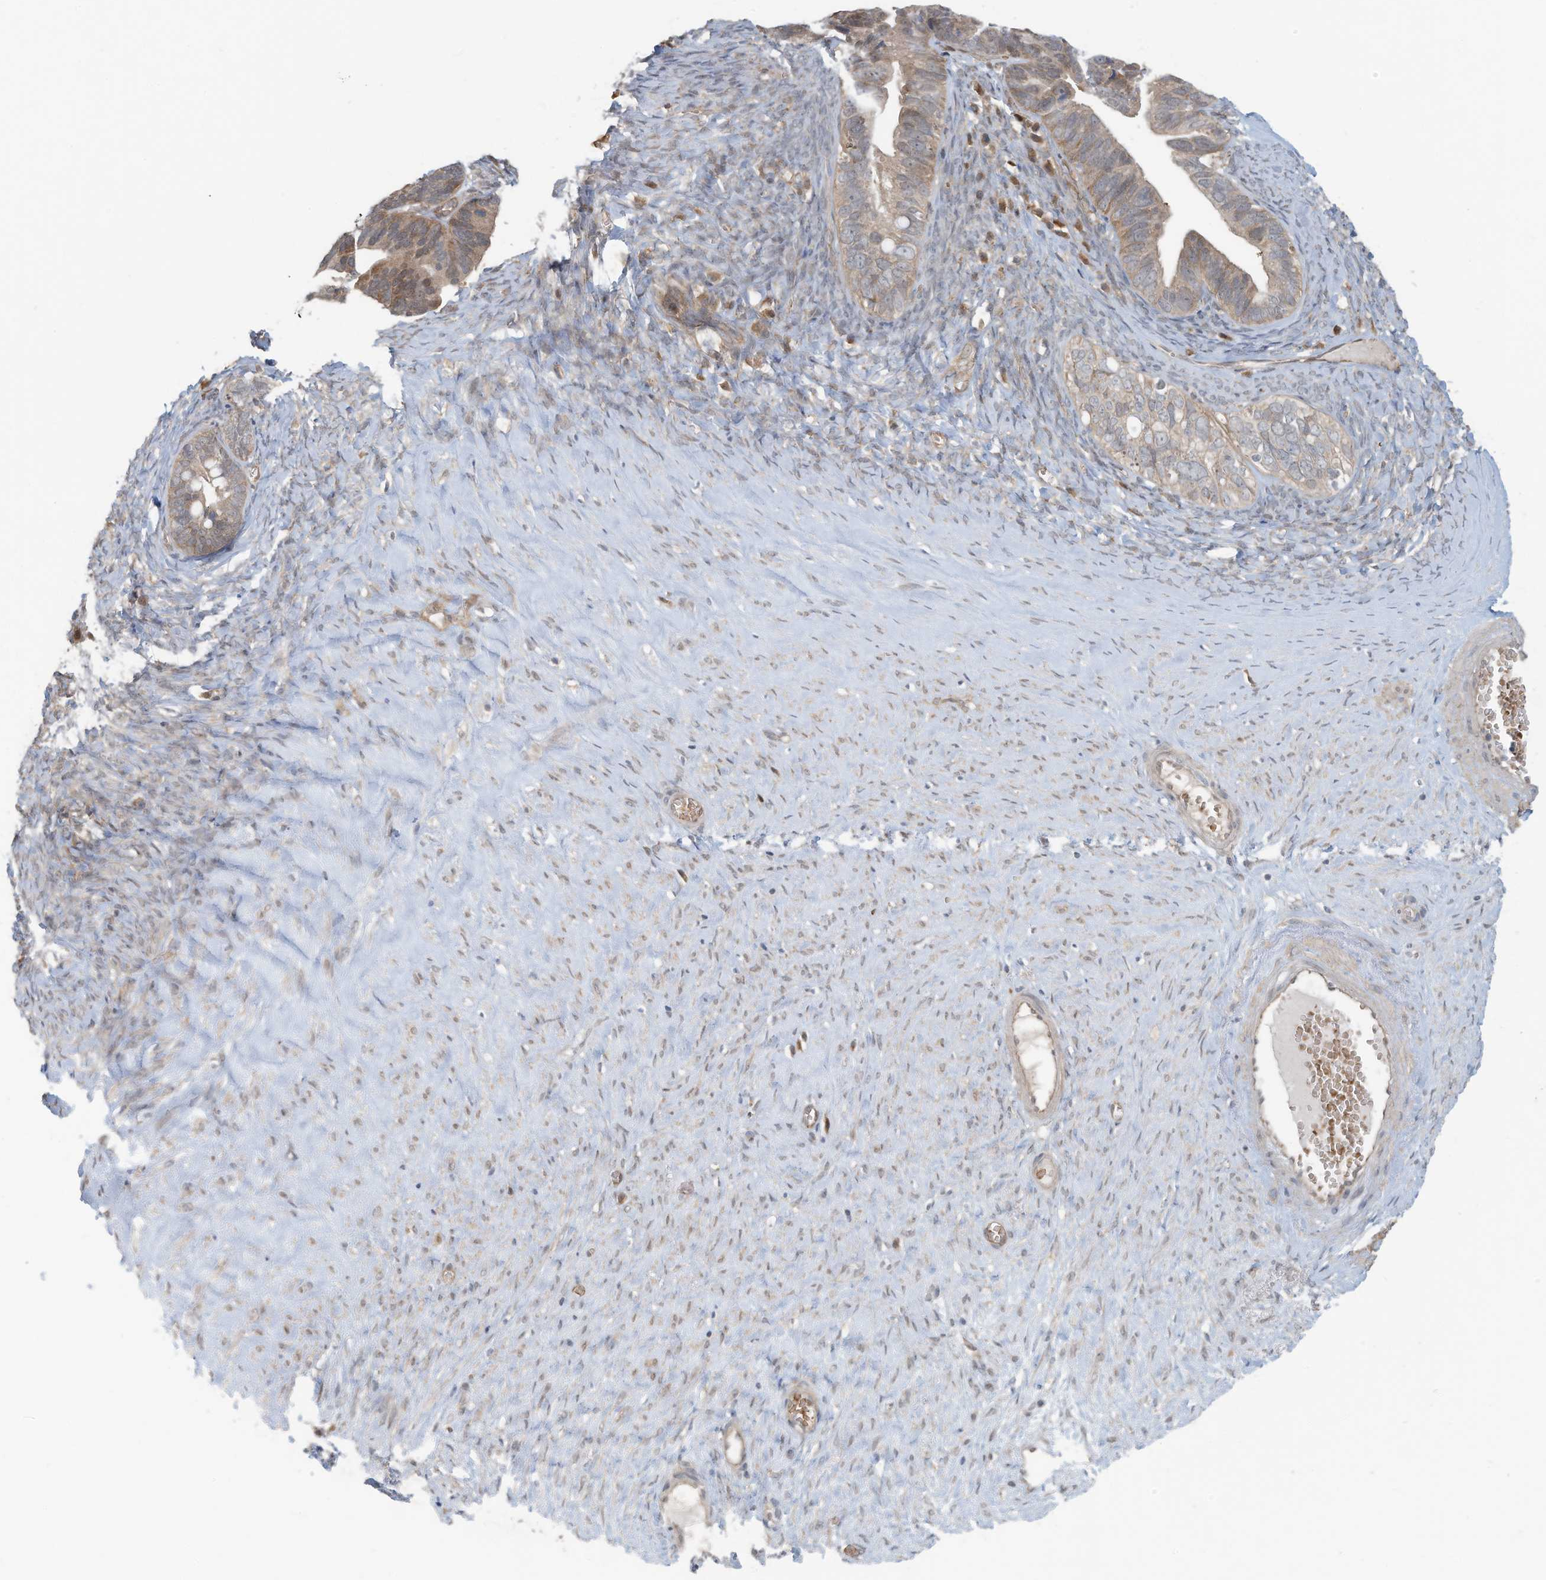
{"staining": {"intensity": "moderate", "quantity": "25%-75%", "location": "cytoplasmic/membranous"}, "tissue": "ovarian cancer", "cell_type": "Tumor cells", "image_type": "cancer", "snomed": [{"axis": "morphology", "description": "Cystadenocarcinoma, serous, NOS"}, {"axis": "topography", "description": "Ovary"}], "caption": "Immunohistochemical staining of human serous cystadenocarcinoma (ovarian) displays medium levels of moderate cytoplasmic/membranous protein staining in about 25%-75% of tumor cells.", "gene": "ERI2", "patient": {"sex": "female", "age": 56}}